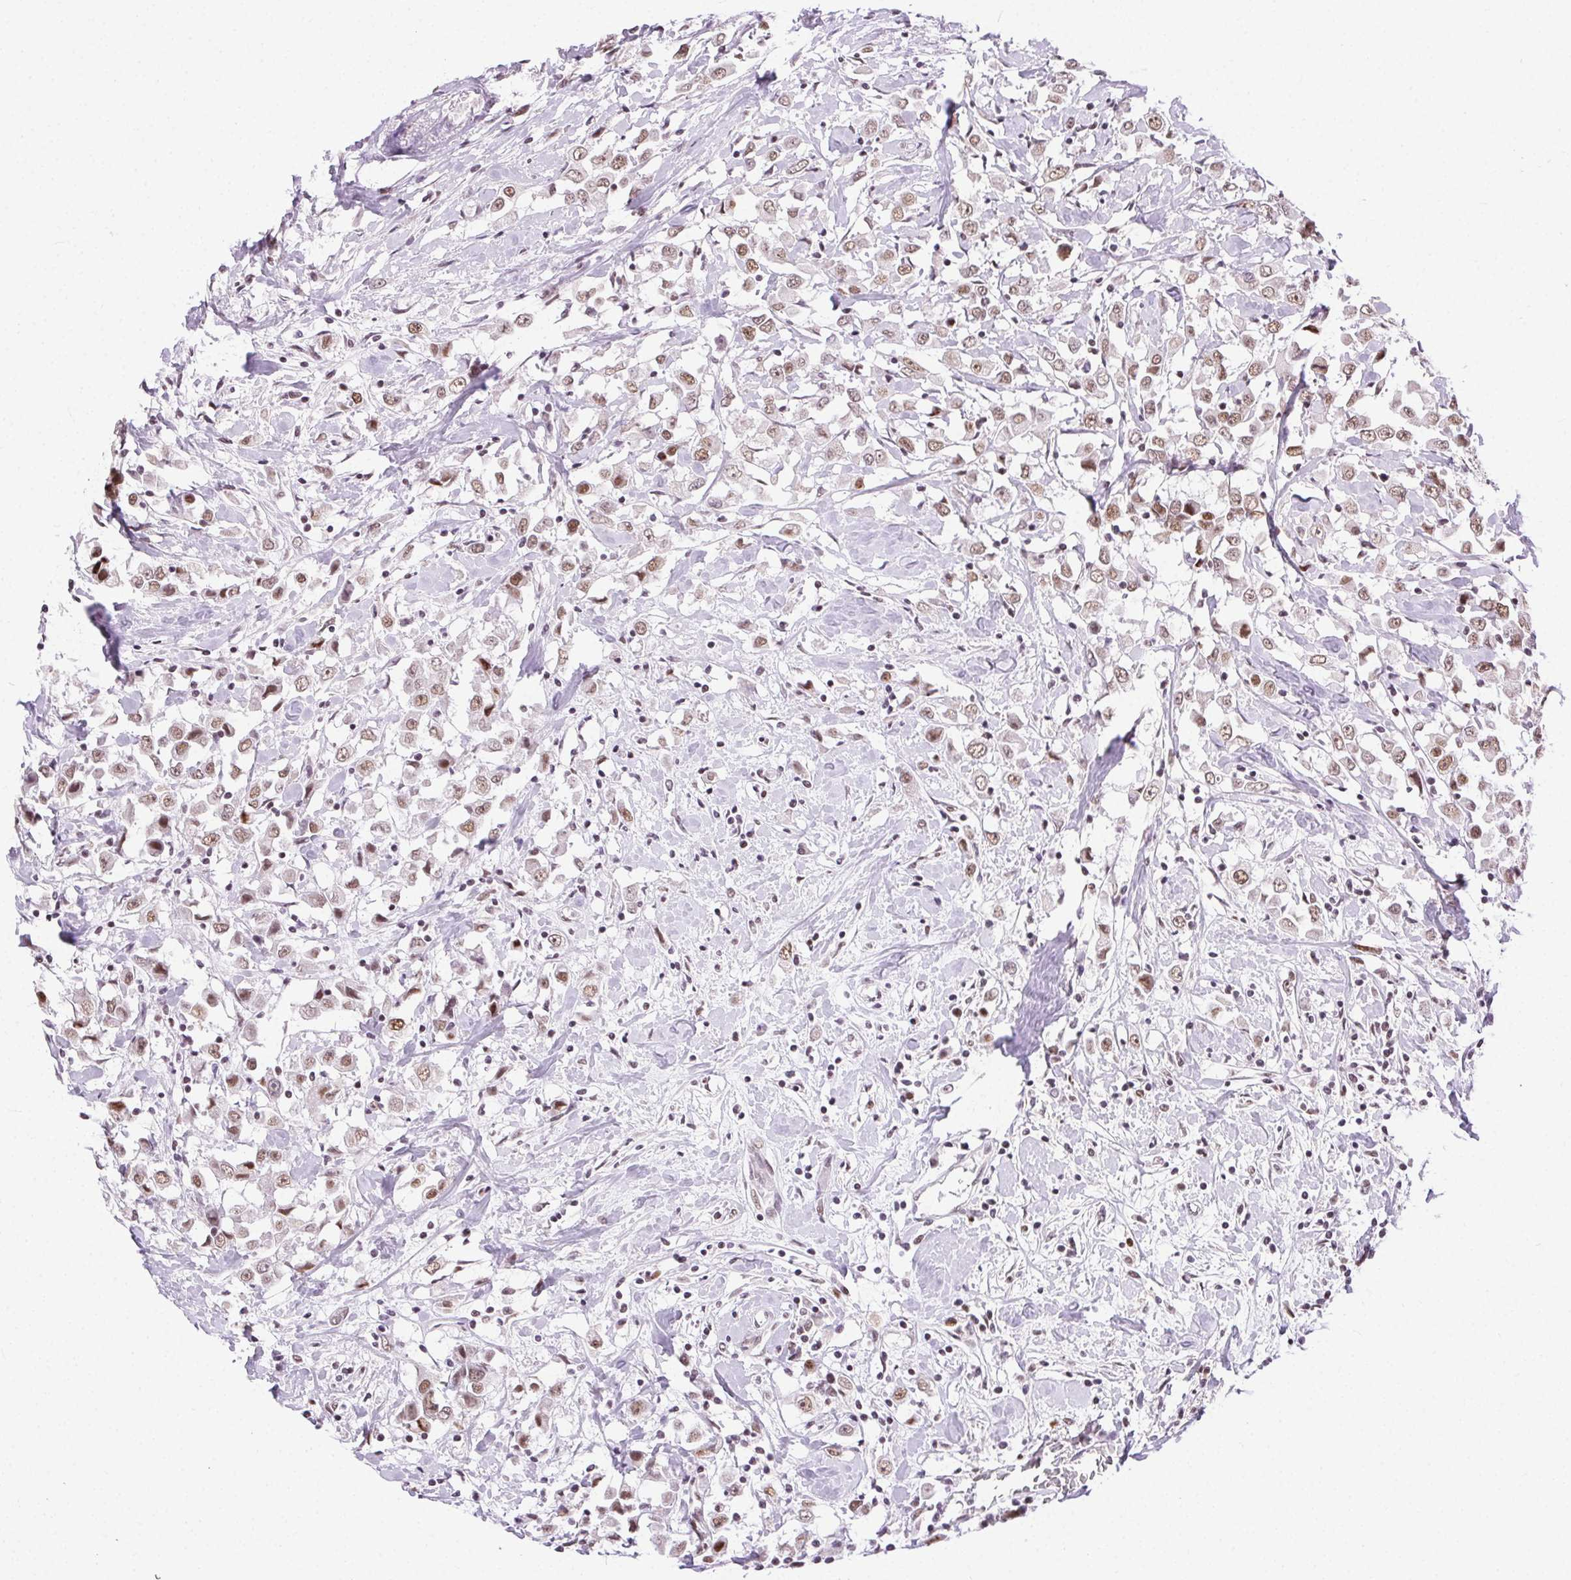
{"staining": {"intensity": "moderate", "quantity": ">75%", "location": "nuclear"}, "tissue": "breast cancer", "cell_type": "Tumor cells", "image_type": "cancer", "snomed": [{"axis": "morphology", "description": "Duct carcinoma"}, {"axis": "topography", "description": "Breast"}], "caption": "The photomicrograph reveals staining of breast invasive ductal carcinoma, revealing moderate nuclear protein positivity (brown color) within tumor cells. The protein of interest is shown in brown color, while the nuclei are stained blue.", "gene": "TRA2B", "patient": {"sex": "female", "age": 61}}